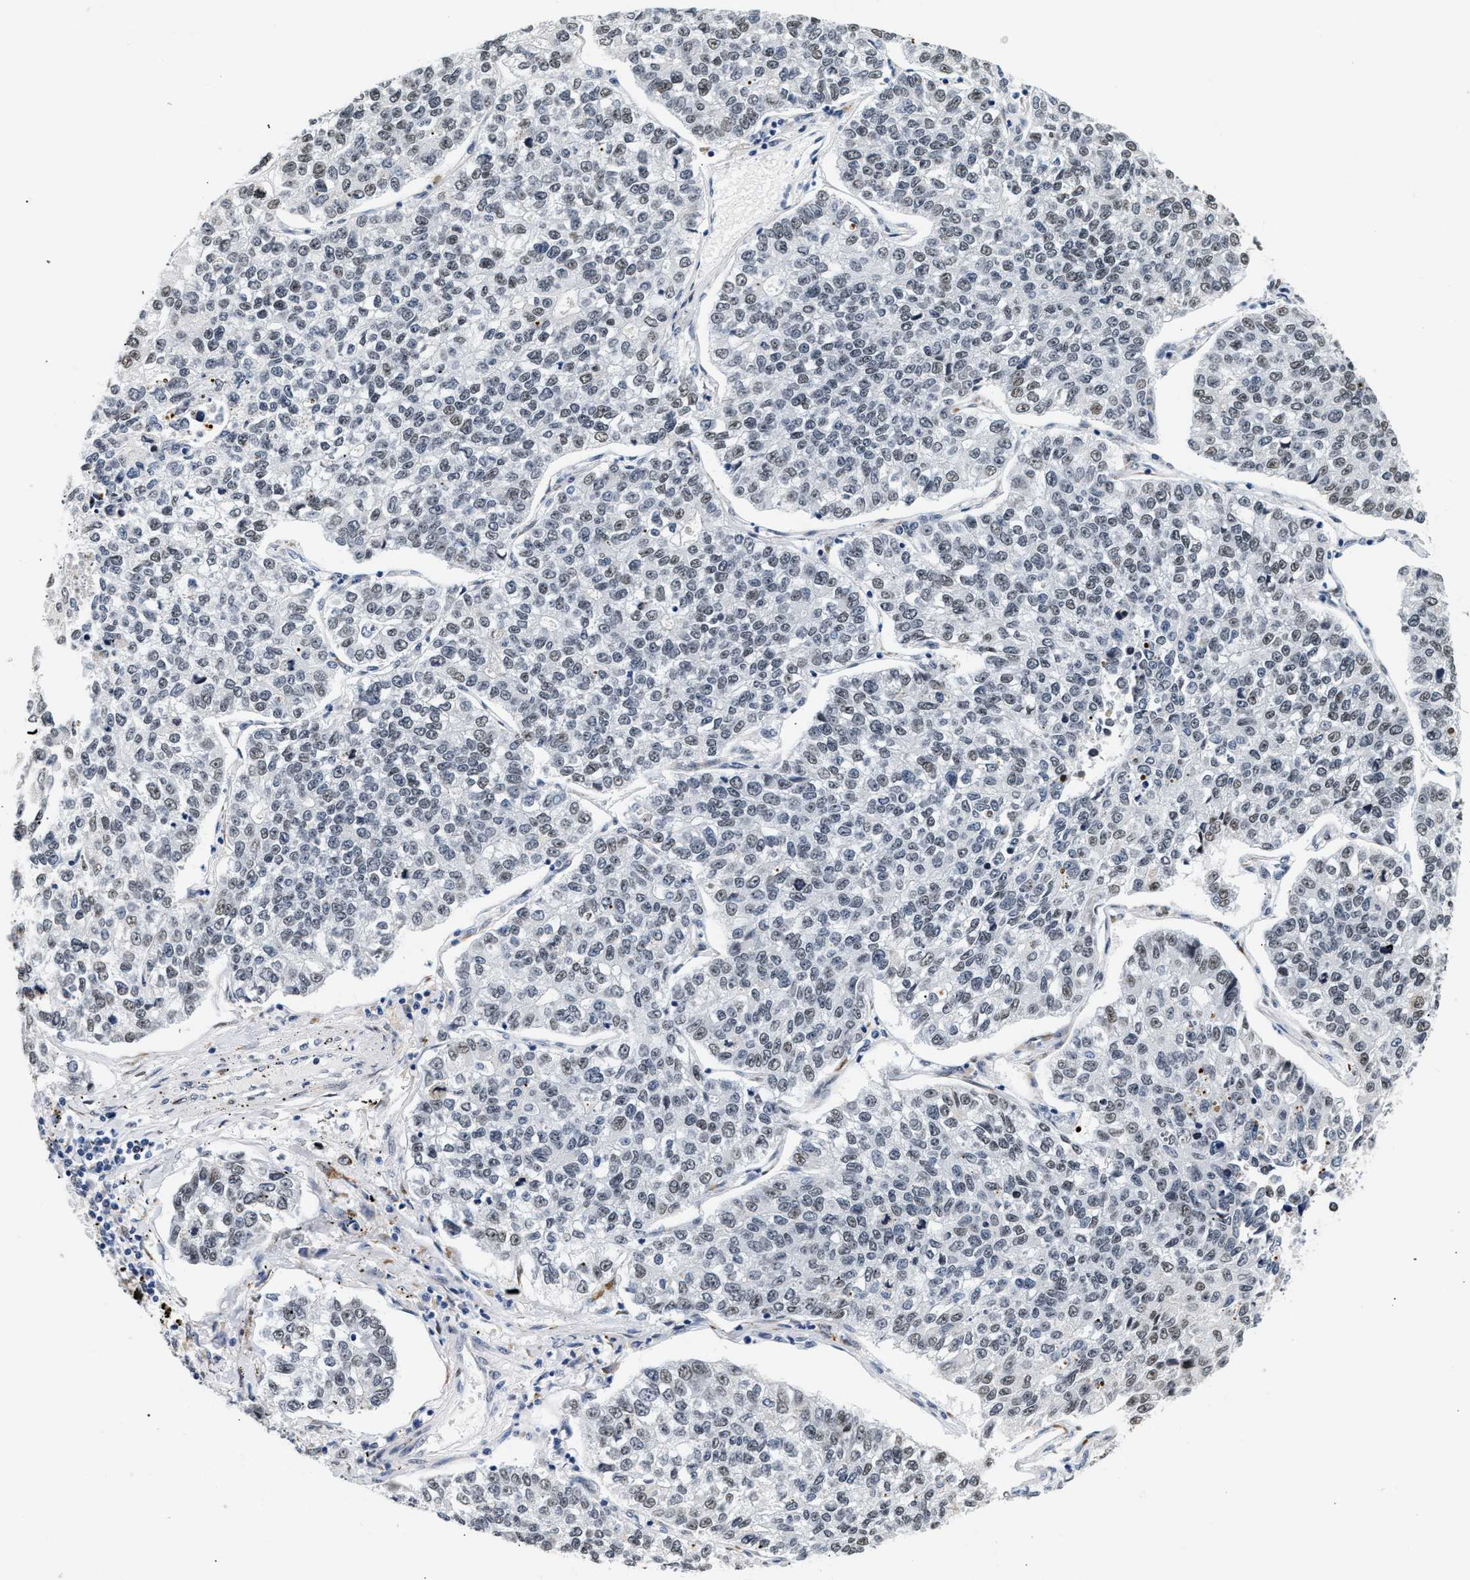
{"staining": {"intensity": "weak", "quantity": "25%-75%", "location": "nuclear"}, "tissue": "lung cancer", "cell_type": "Tumor cells", "image_type": "cancer", "snomed": [{"axis": "morphology", "description": "Adenocarcinoma, NOS"}, {"axis": "topography", "description": "Lung"}], "caption": "Protein staining of lung adenocarcinoma tissue reveals weak nuclear staining in about 25%-75% of tumor cells.", "gene": "THOC1", "patient": {"sex": "male", "age": 49}}